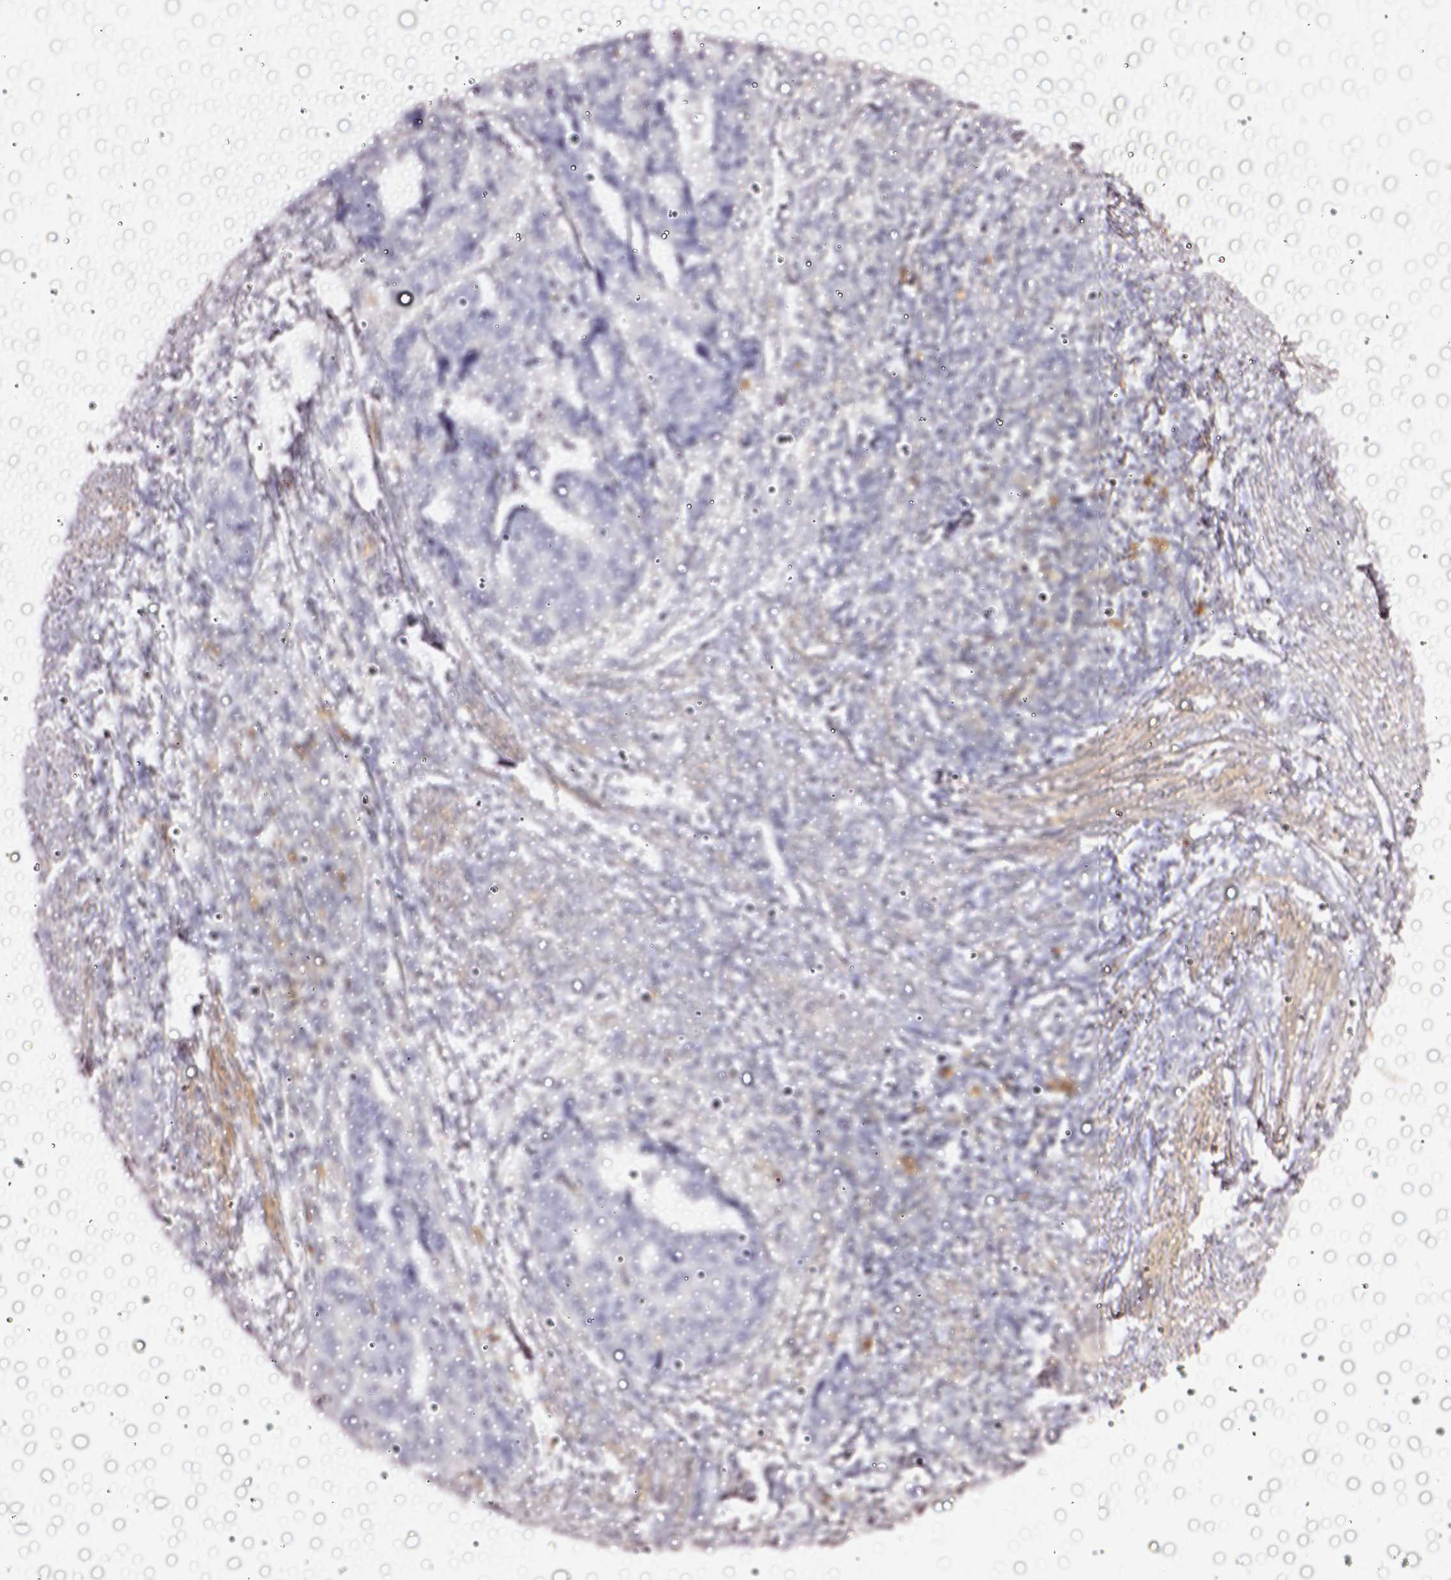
{"staining": {"intensity": "negative", "quantity": "none", "location": "none"}, "tissue": "endometrial cancer", "cell_type": "Tumor cells", "image_type": "cancer", "snomed": [{"axis": "morphology", "description": "Adenocarcinoma, NOS"}, {"axis": "topography", "description": "Endometrium"}], "caption": "Protein analysis of endometrial cancer (adenocarcinoma) displays no significant positivity in tumor cells. (Immunohistochemistry, brightfield microscopy, high magnification).", "gene": "CYB561A3", "patient": {"sex": "female", "age": 73}}